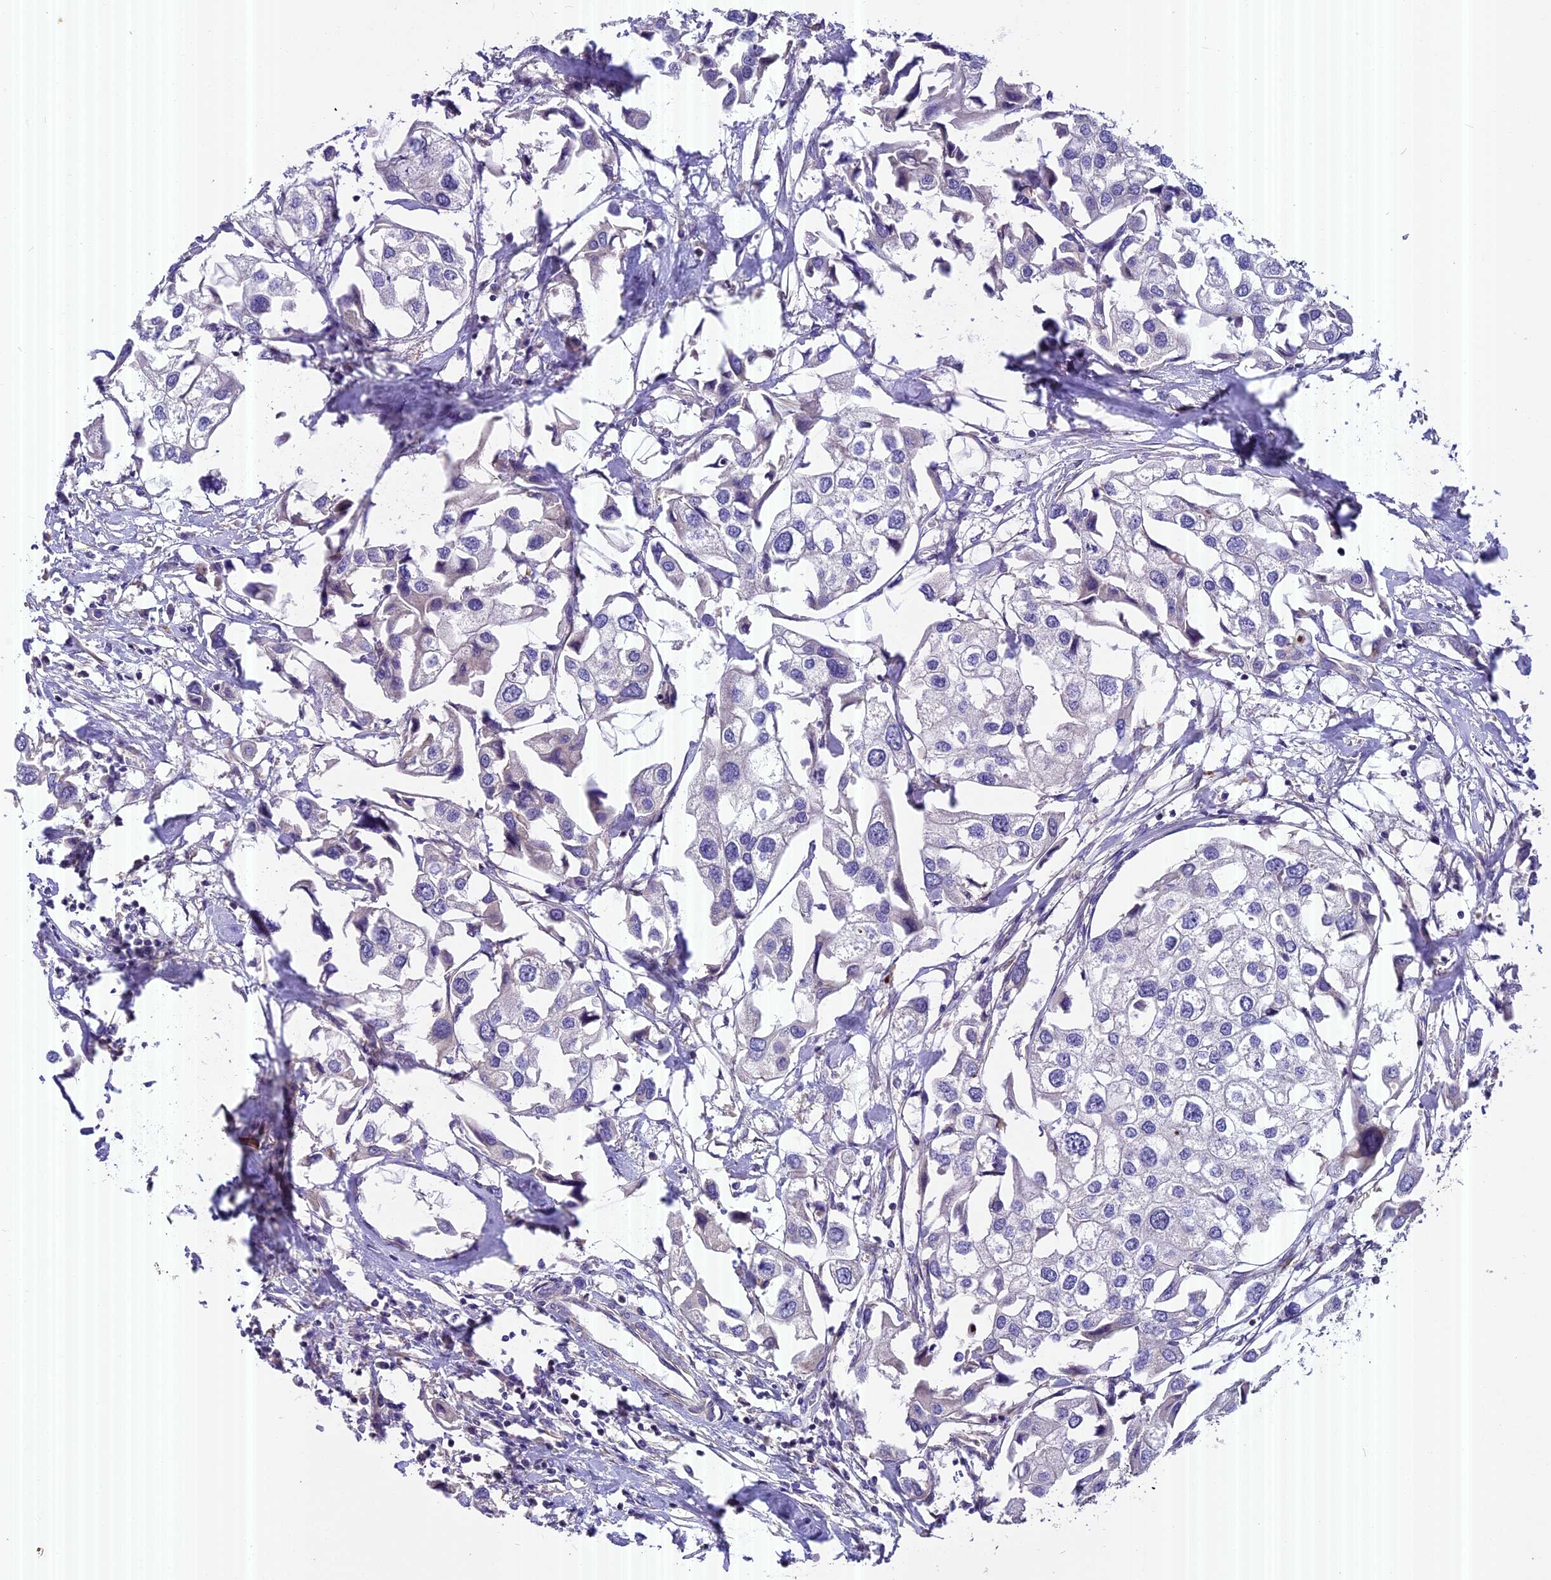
{"staining": {"intensity": "negative", "quantity": "none", "location": "none"}, "tissue": "urothelial cancer", "cell_type": "Tumor cells", "image_type": "cancer", "snomed": [{"axis": "morphology", "description": "Urothelial carcinoma, High grade"}, {"axis": "topography", "description": "Urinary bladder"}], "caption": "Tumor cells show no significant protein positivity in urothelial cancer.", "gene": "FAM98C", "patient": {"sex": "male", "age": 64}}